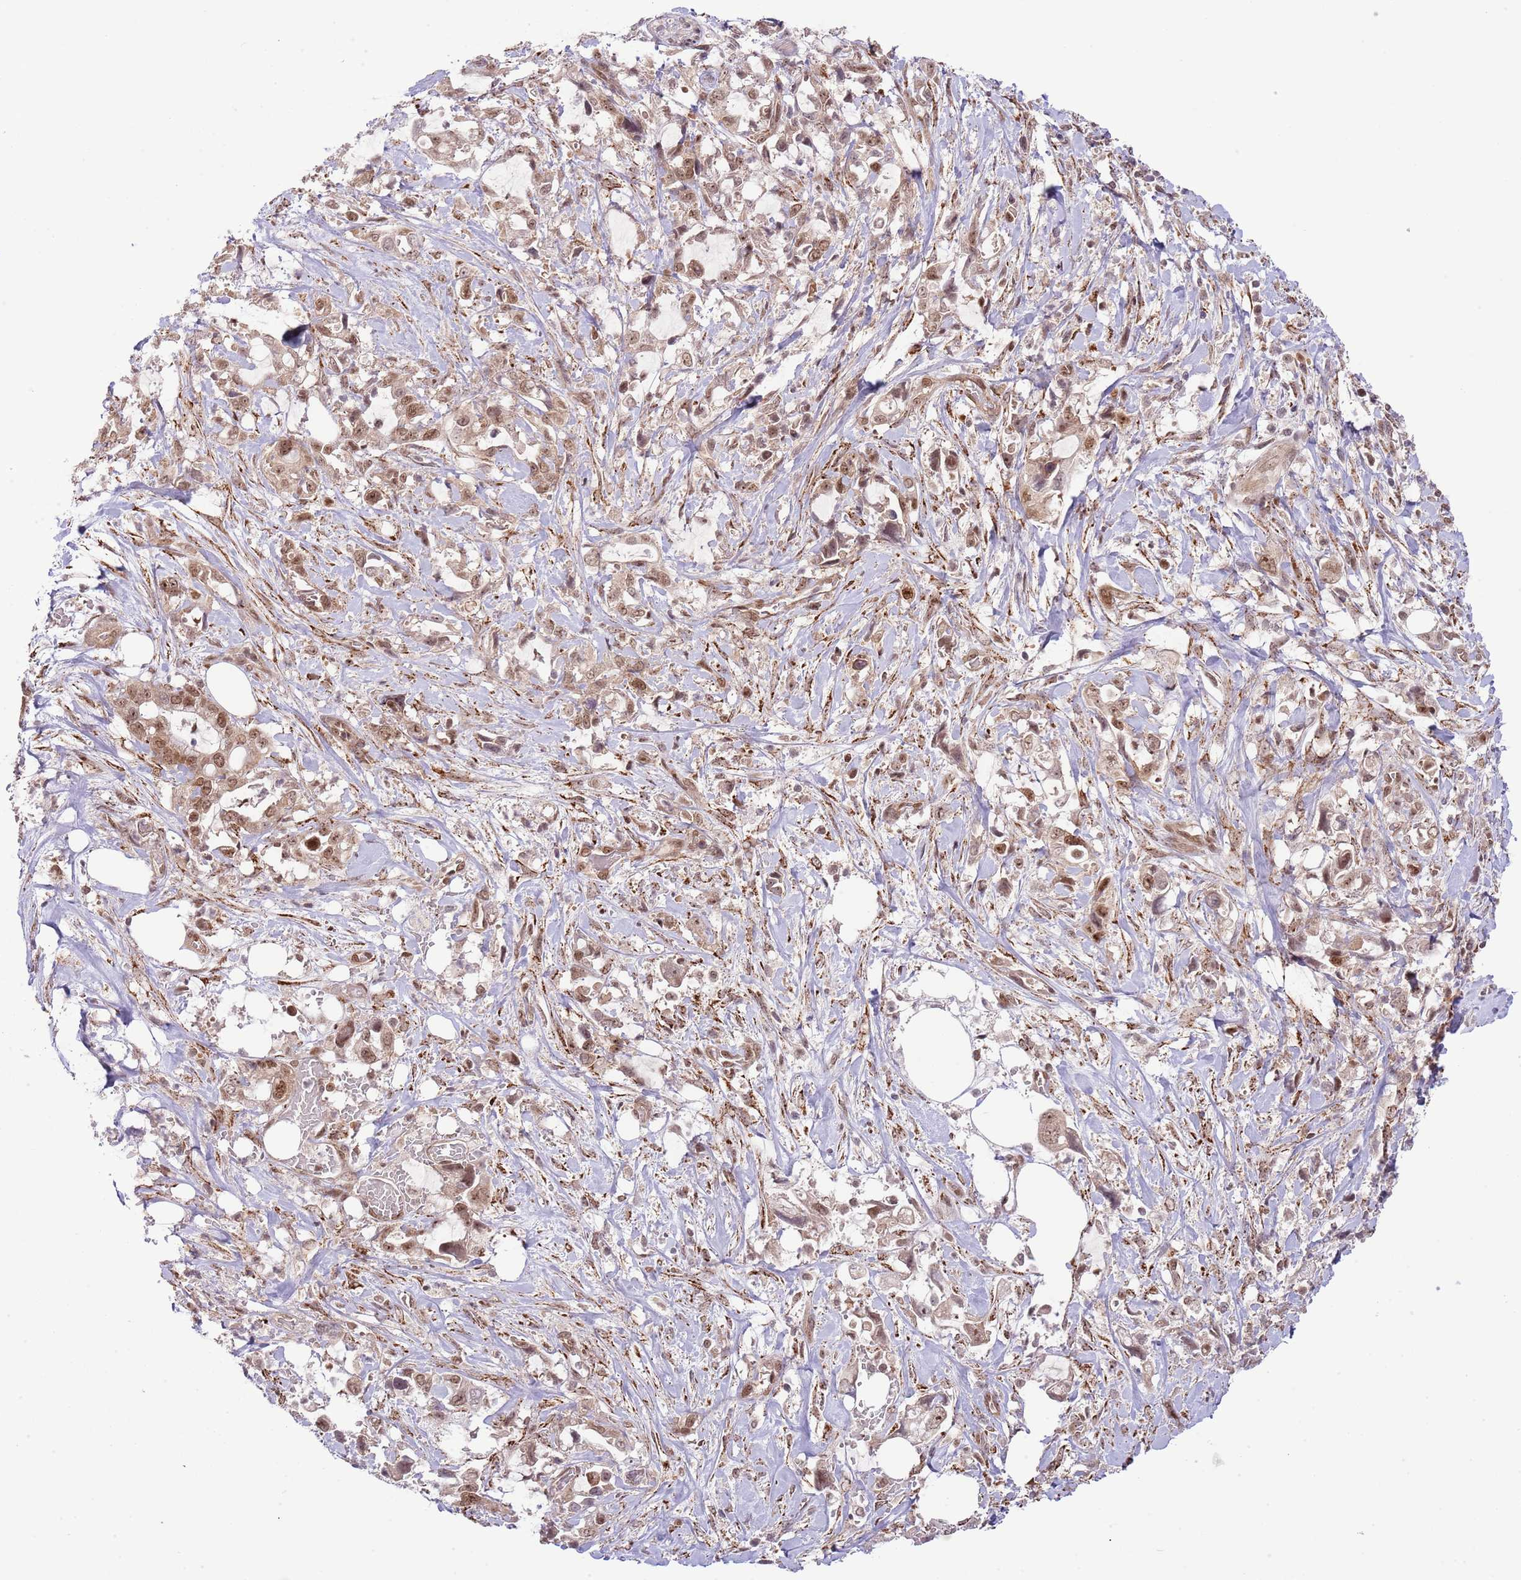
{"staining": {"intensity": "moderate", "quantity": ">75%", "location": "cytoplasmic/membranous,nuclear"}, "tissue": "pancreatic cancer", "cell_type": "Tumor cells", "image_type": "cancer", "snomed": [{"axis": "morphology", "description": "Adenocarcinoma, NOS"}, {"axis": "topography", "description": "Pancreas"}], "caption": "This is a histology image of immunohistochemistry staining of pancreatic cancer (adenocarcinoma), which shows moderate positivity in the cytoplasmic/membranous and nuclear of tumor cells.", "gene": "CHD1", "patient": {"sex": "female", "age": 61}}